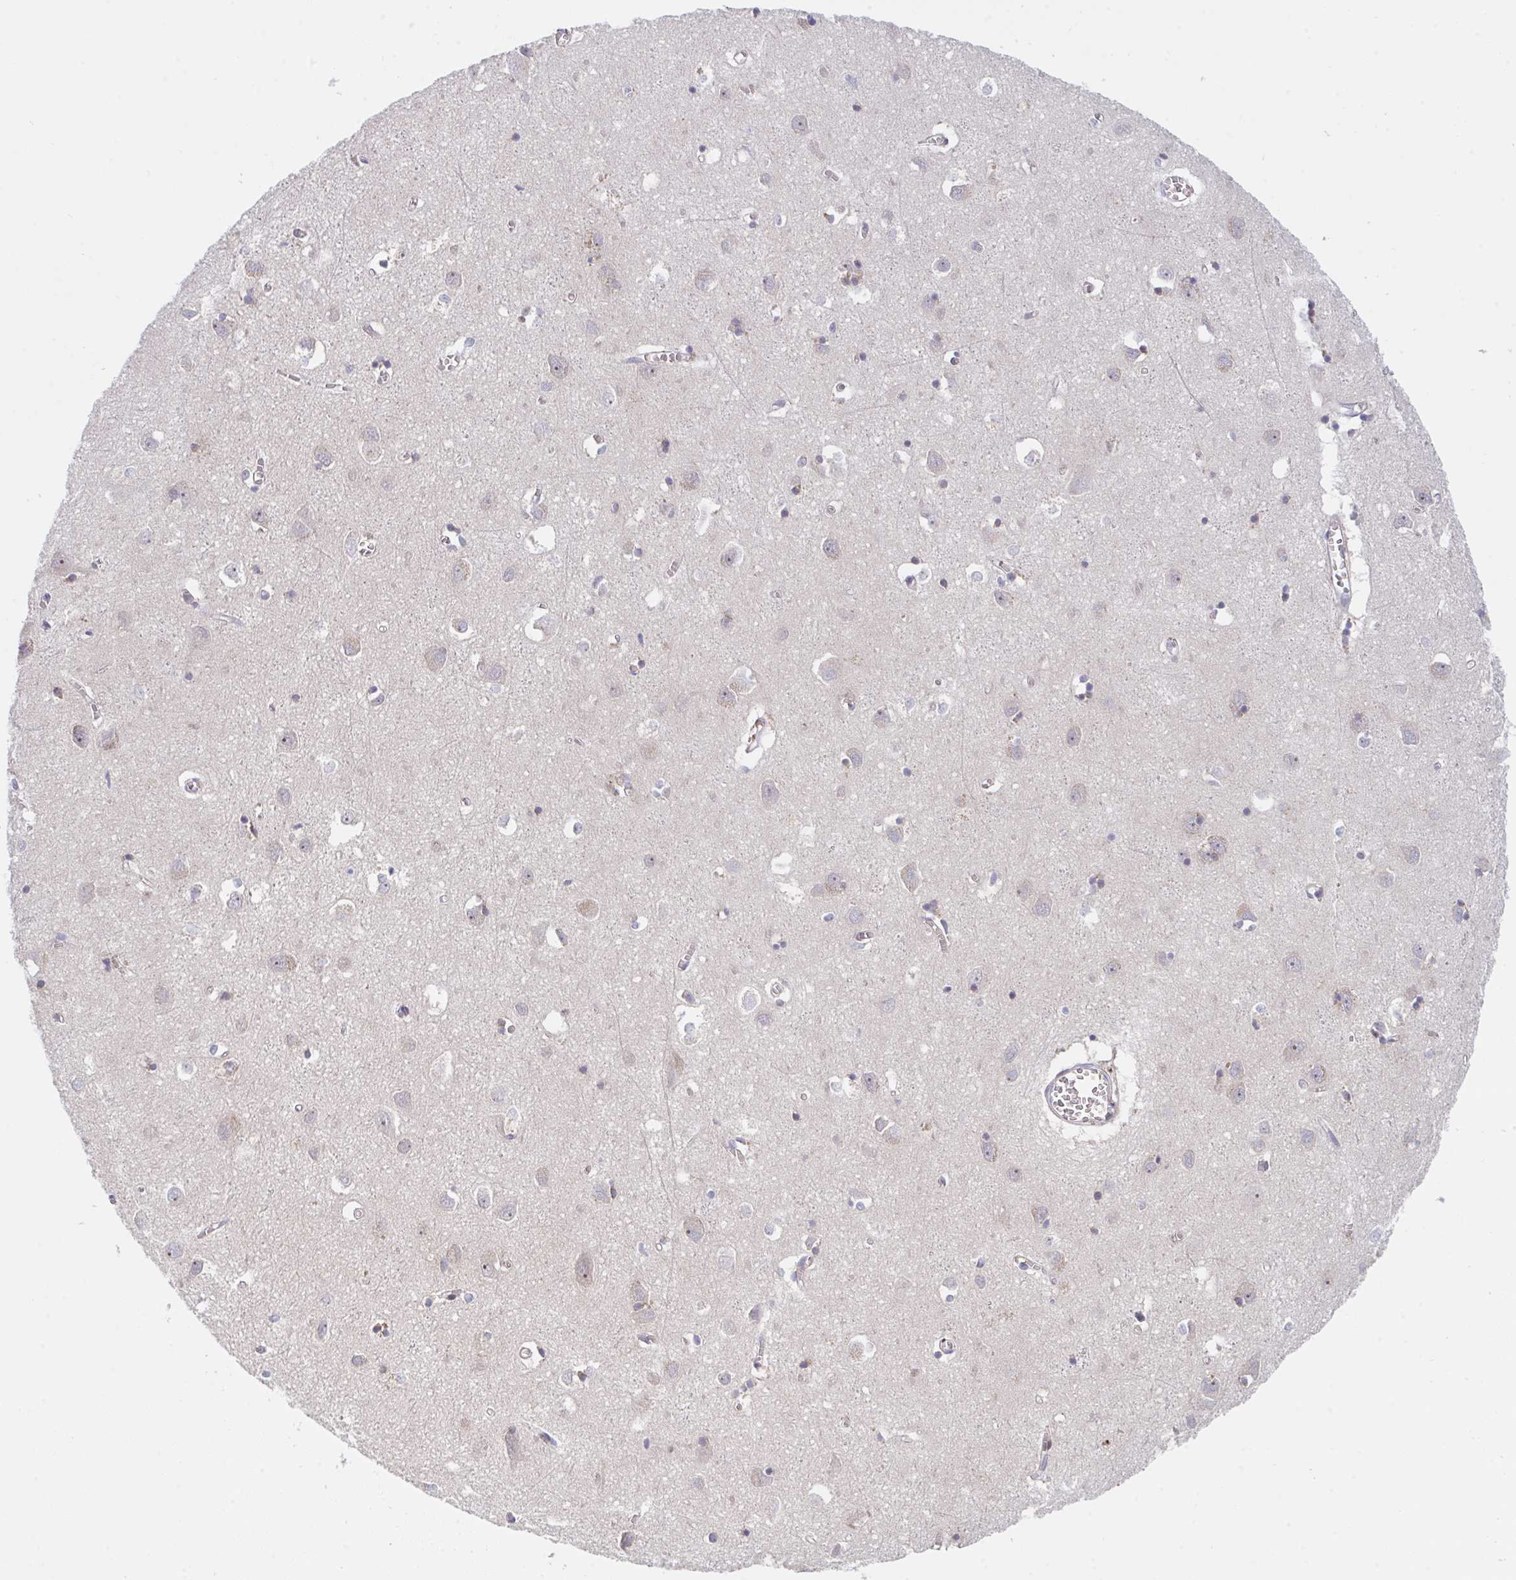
{"staining": {"intensity": "moderate", "quantity": "<25%", "location": "cytoplasmic/membranous"}, "tissue": "cerebral cortex", "cell_type": "Endothelial cells", "image_type": "normal", "snomed": [{"axis": "morphology", "description": "Normal tissue, NOS"}, {"axis": "topography", "description": "Cerebral cortex"}], "caption": "Protein expression analysis of unremarkable human cerebral cortex reveals moderate cytoplasmic/membranous positivity in approximately <25% of endothelial cells. The protein is stained brown, and the nuclei are stained in blue (DAB (3,3'-diaminobenzidine) IHC with brightfield microscopy, high magnification).", "gene": "TNFSF4", "patient": {"sex": "male", "age": 70}}